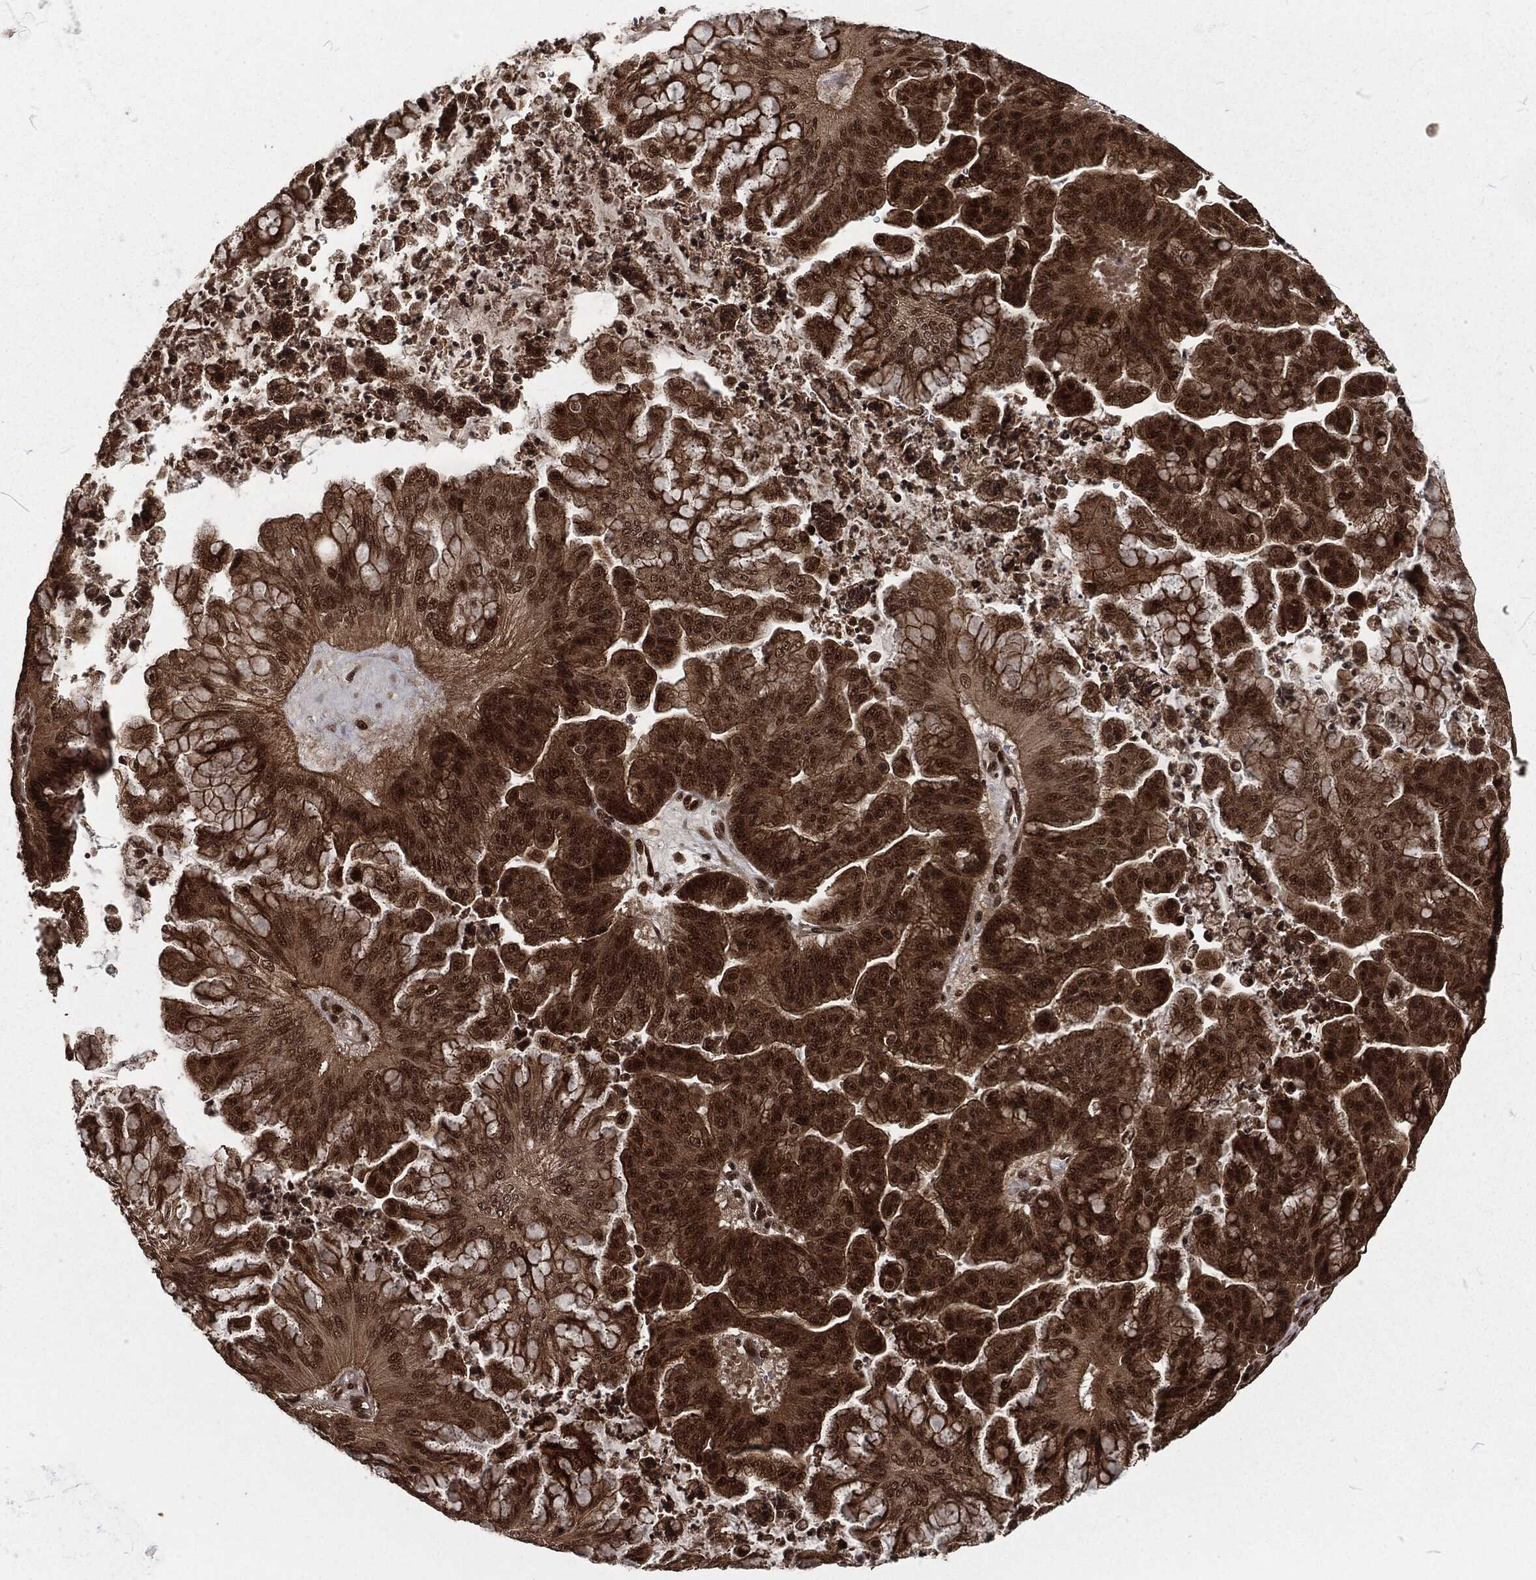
{"staining": {"intensity": "strong", "quantity": ">75%", "location": "cytoplasmic/membranous,nuclear"}, "tissue": "ovarian cancer", "cell_type": "Tumor cells", "image_type": "cancer", "snomed": [{"axis": "morphology", "description": "Cystadenocarcinoma, mucinous, NOS"}, {"axis": "topography", "description": "Ovary"}], "caption": "Approximately >75% of tumor cells in human mucinous cystadenocarcinoma (ovarian) show strong cytoplasmic/membranous and nuclear protein positivity as visualized by brown immunohistochemical staining.", "gene": "NGRN", "patient": {"sex": "female", "age": 67}}